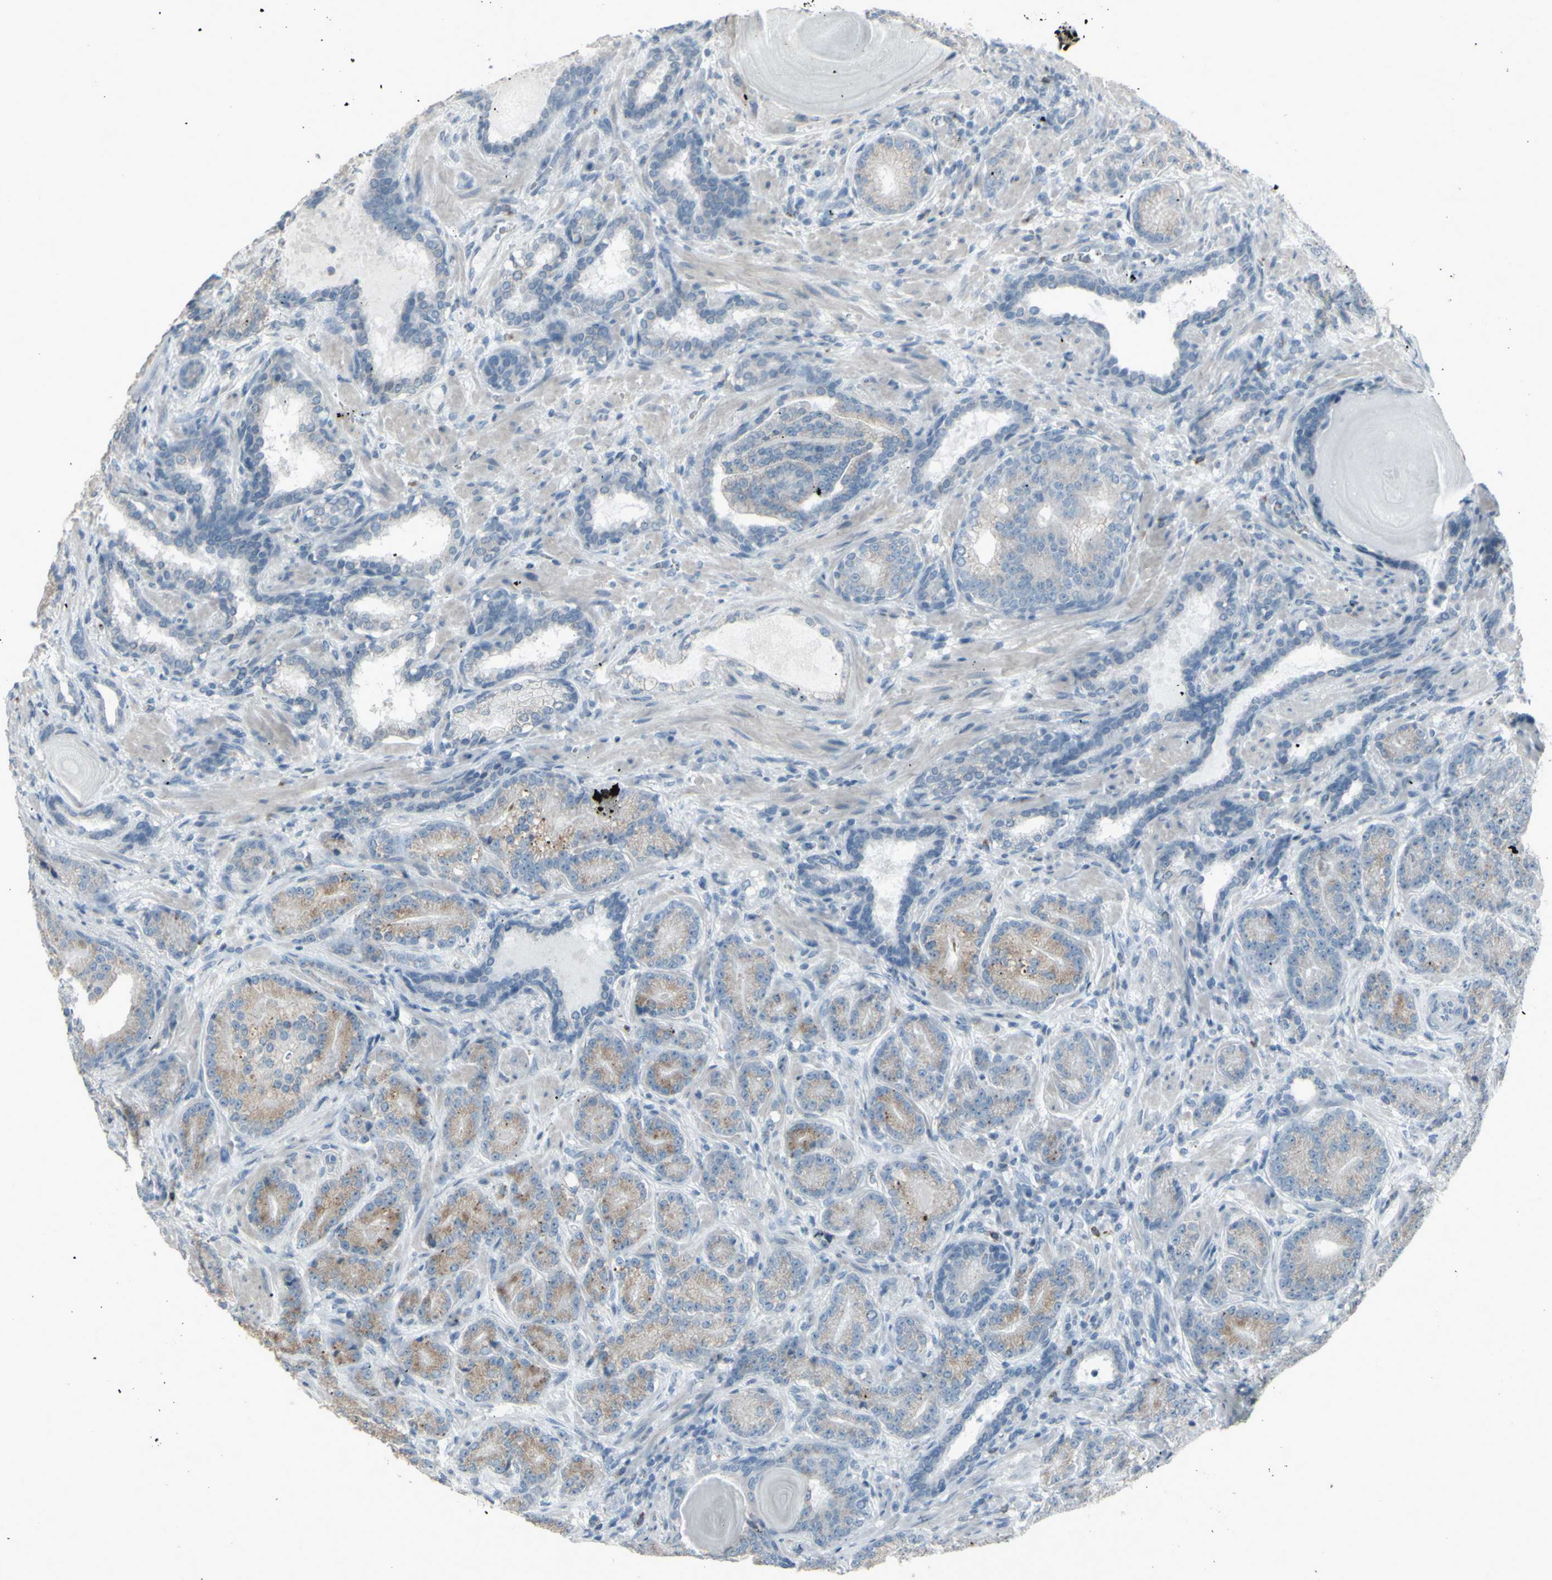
{"staining": {"intensity": "weak", "quantity": "25%-75%", "location": "cytoplasmic/membranous"}, "tissue": "prostate cancer", "cell_type": "Tumor cells", "image_type": "cancer", "snomed": [{"axis": "morphology", "description": "Adenocarcinoma, High grade"}, {"axis": "topography", "description": "Prostate"}], "caption": "Immunohistochemical staining of prostate cancer (high-grade adenocarcinoma) displays weak cytoplasmic/membranous protein positivity in about 25%-75% of tumor cells.", "gene": "CD79B", "patient": {"sex": "male", "age": 61}}